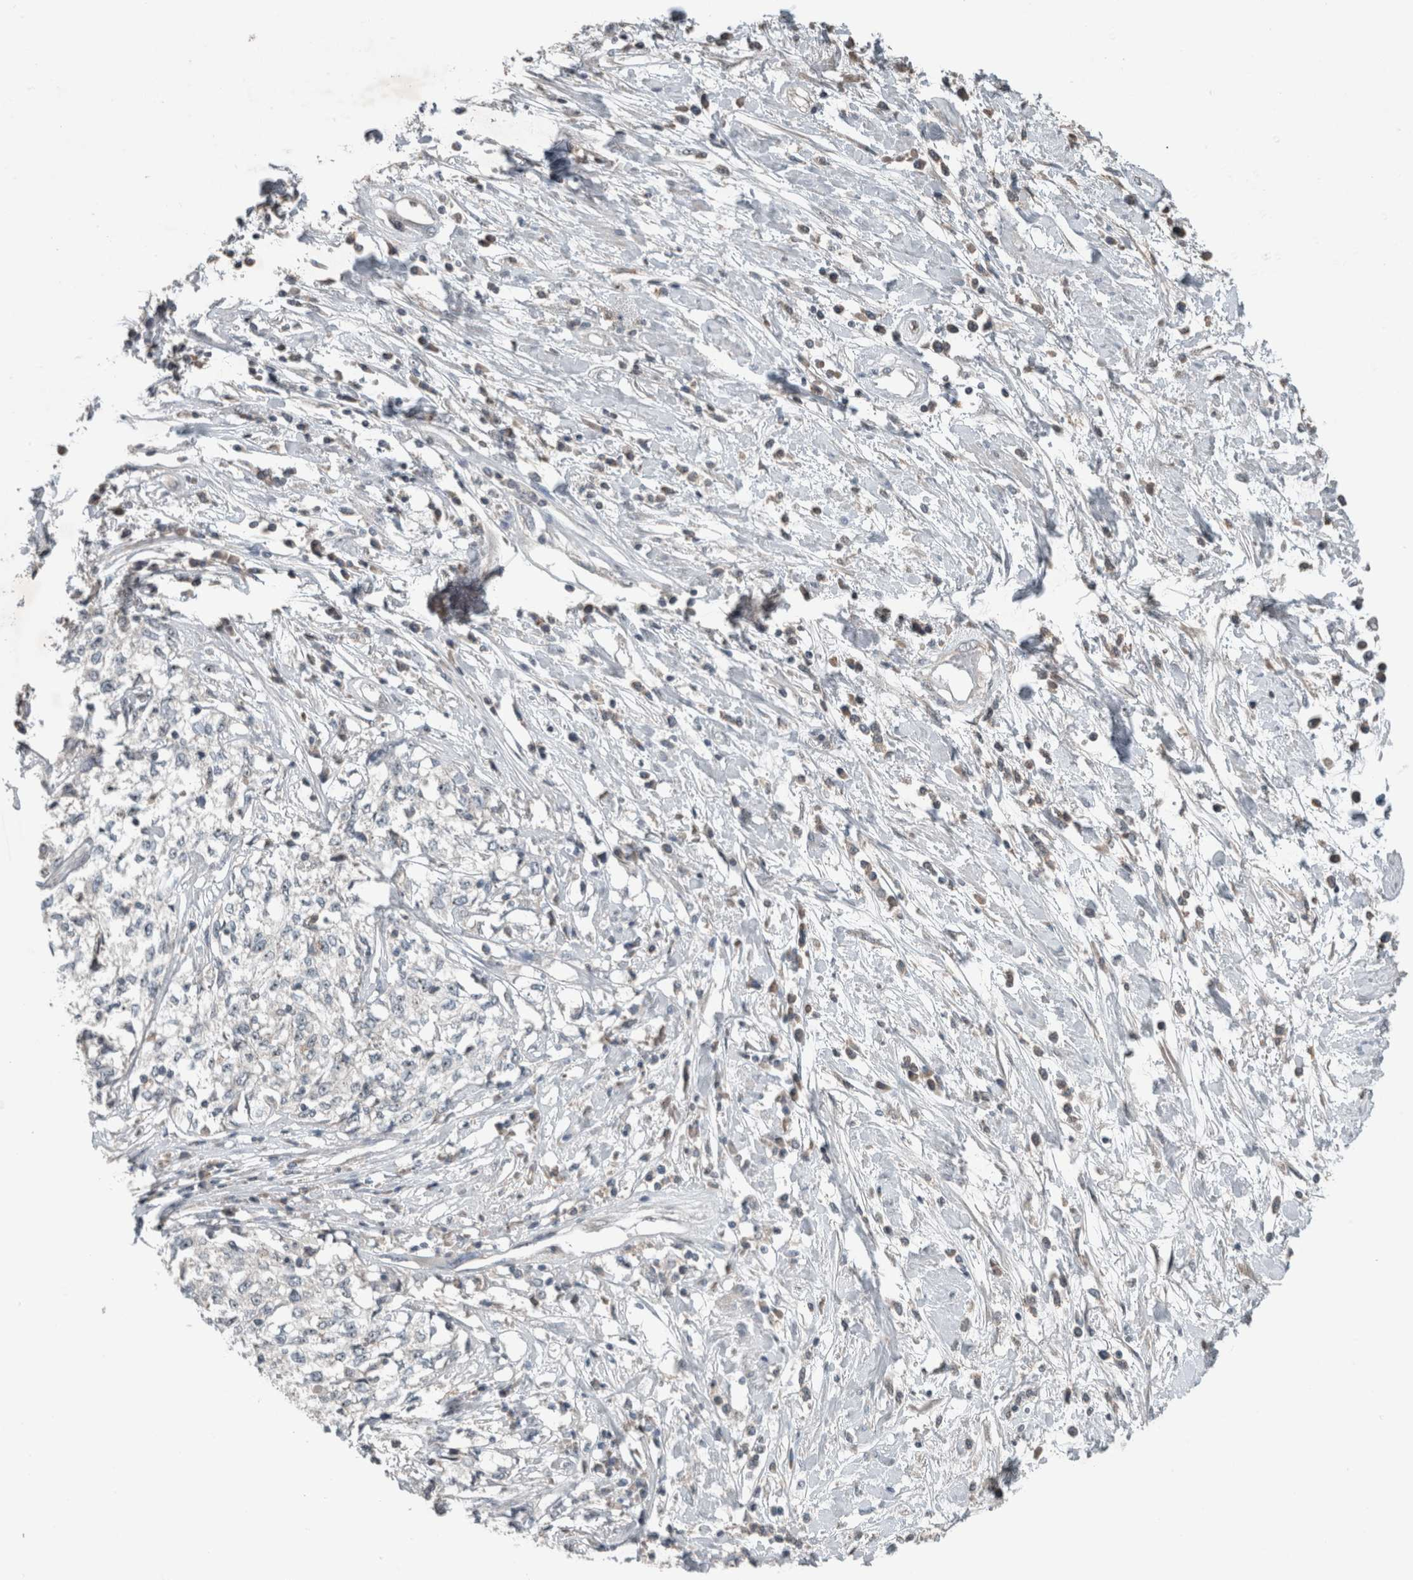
{"staining": {"intensity": "negative", "quantity": "none", "location": "none"}, "tissue": "cervical cancer", "cell_type": "Tumor cells", "image_type": "cancer", "snomed": [{"axis": "morphology", "description": "Squamous cell carcinoma, NOS"}, {"axis": "topography", "description": "Cervix"}], "caption": "This photomicrograph is of squamous cell carcinoma (cervical) stained with immunohistochemistry to label a protein in brown with the nuclei are counter-stained blue. There is no staining in tumor cells.", "gene": "RPF1", "patient": {"sex": "female", "age": 57}}